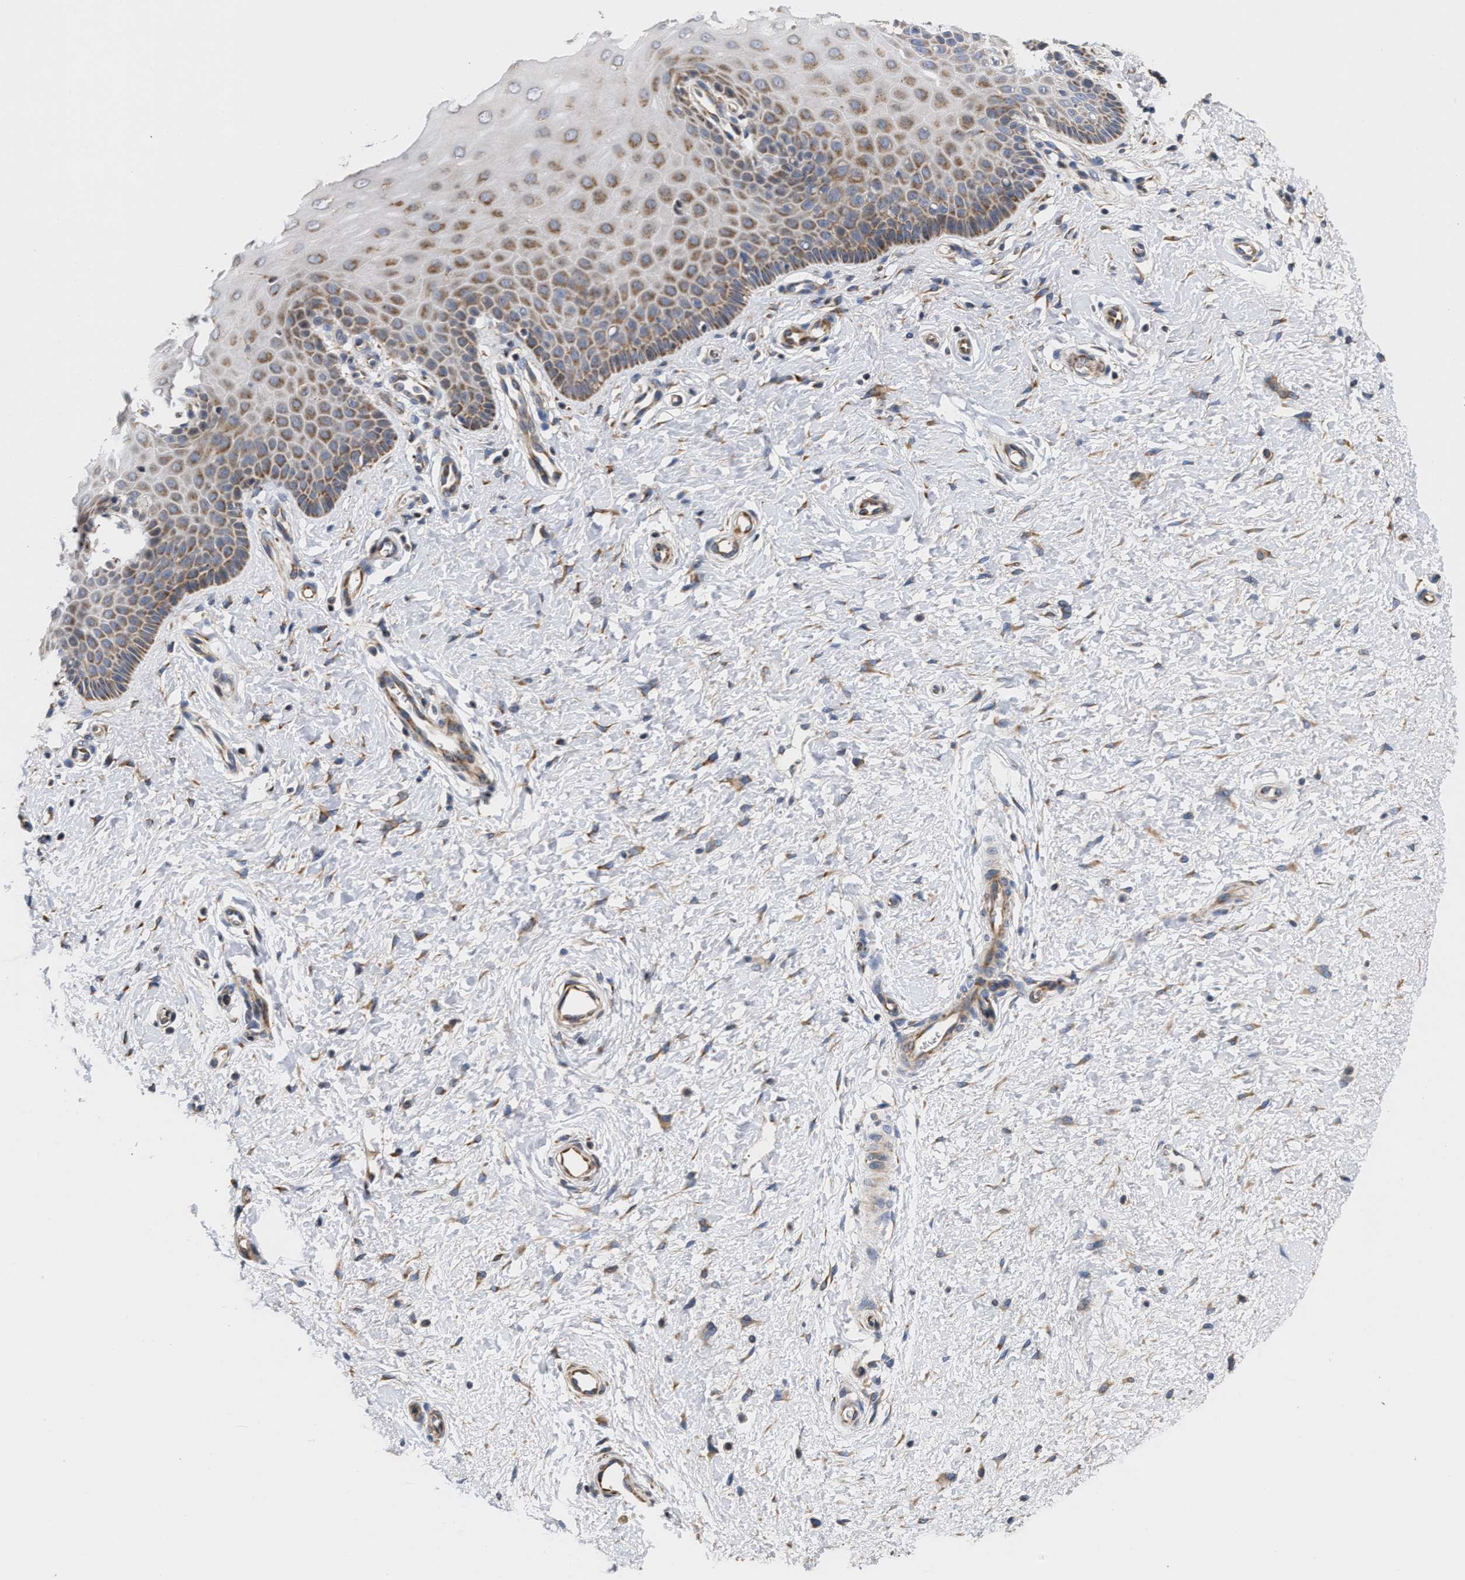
{"staining": {"intensity": "moderate", "quantity": "25%-75%", "location": "cytoplasmic/membranous"}, "tissue": "cervix", "cell_type": "Squamous epithelial cells", "image_type": "normal", "snomed": [{"axis": "morphology", "description": "Normal tissue, NOS"}, {"axis": "topography", "description": "Cervix"}], "caption": "IHC of benign human cervix demonstrates medium levels of moderate cytoplasmic/membranous expression in approximately 25%-75% of squamous epithelial cells. The staining was performed using DAB (3,3'-diaminobenzidine), with brown indicating positive protein expression. Nuclei are stained blue with hematoxylin.", "gene": "MALSU1", "patient": {"sex": "female", "age": 55}}